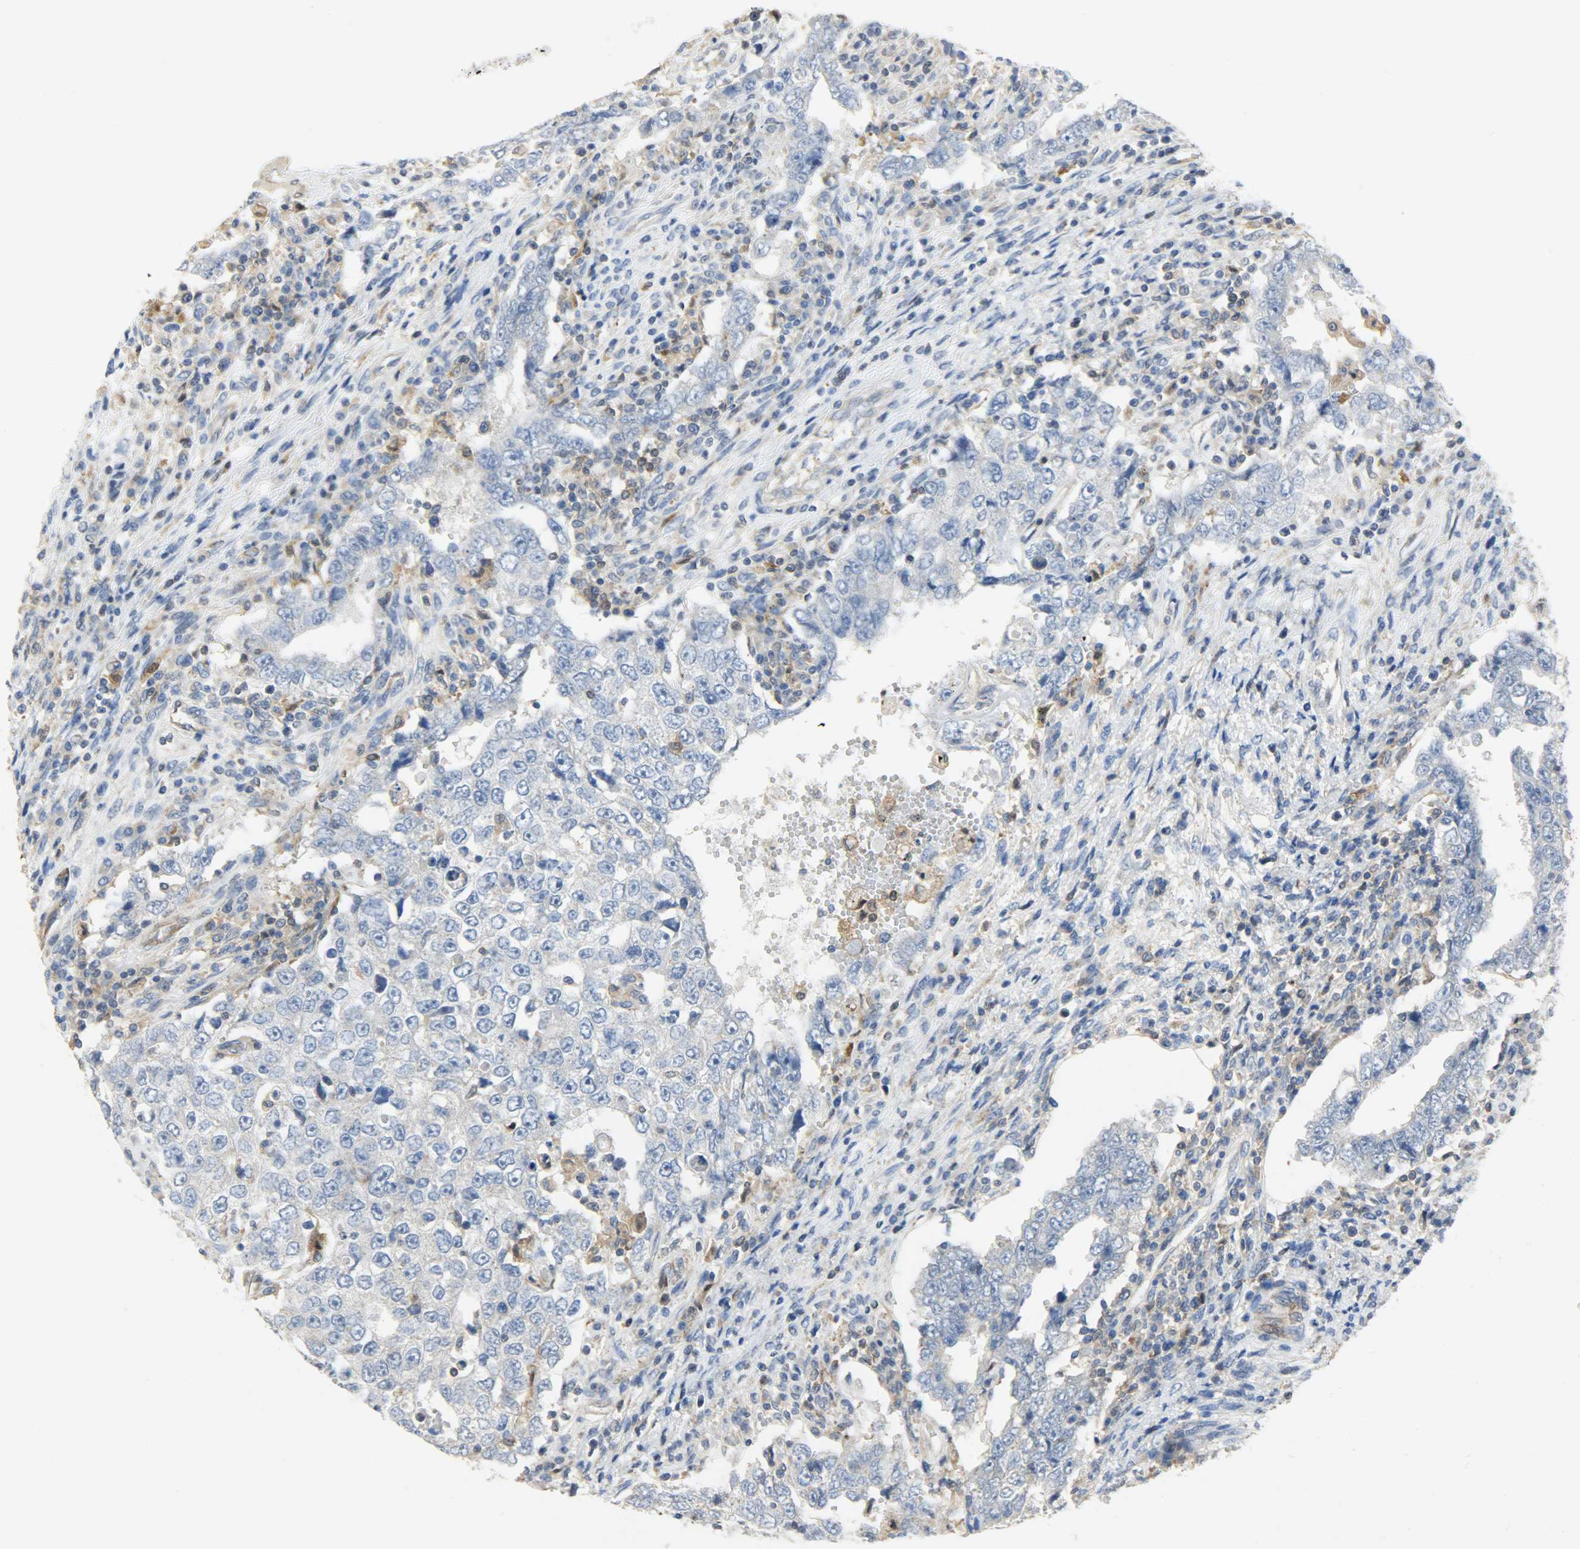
{"staining": {"intensity": "negative", "quantity": "none", "location": "none"}, "tissue": "testis cancer", "cell_type": "Tumor cells", "image_type": "cancer", "snomed": [{"axis": "morphology", "description": "Carcinoma, Embryonal, NOS"}, {"axis": "topography", "description": "Testis"}], "caption": "Tumor cells show no significant staining in testis cancer. (Stains: DAB (3,3'-diaminobenzidine) immunohistochemistry with hematoxylin counter stain, Microscopy: brightfield microscopy at high magnification).", "gene": "TRIM21", "patient": {"sex": "male", "age": 26}}